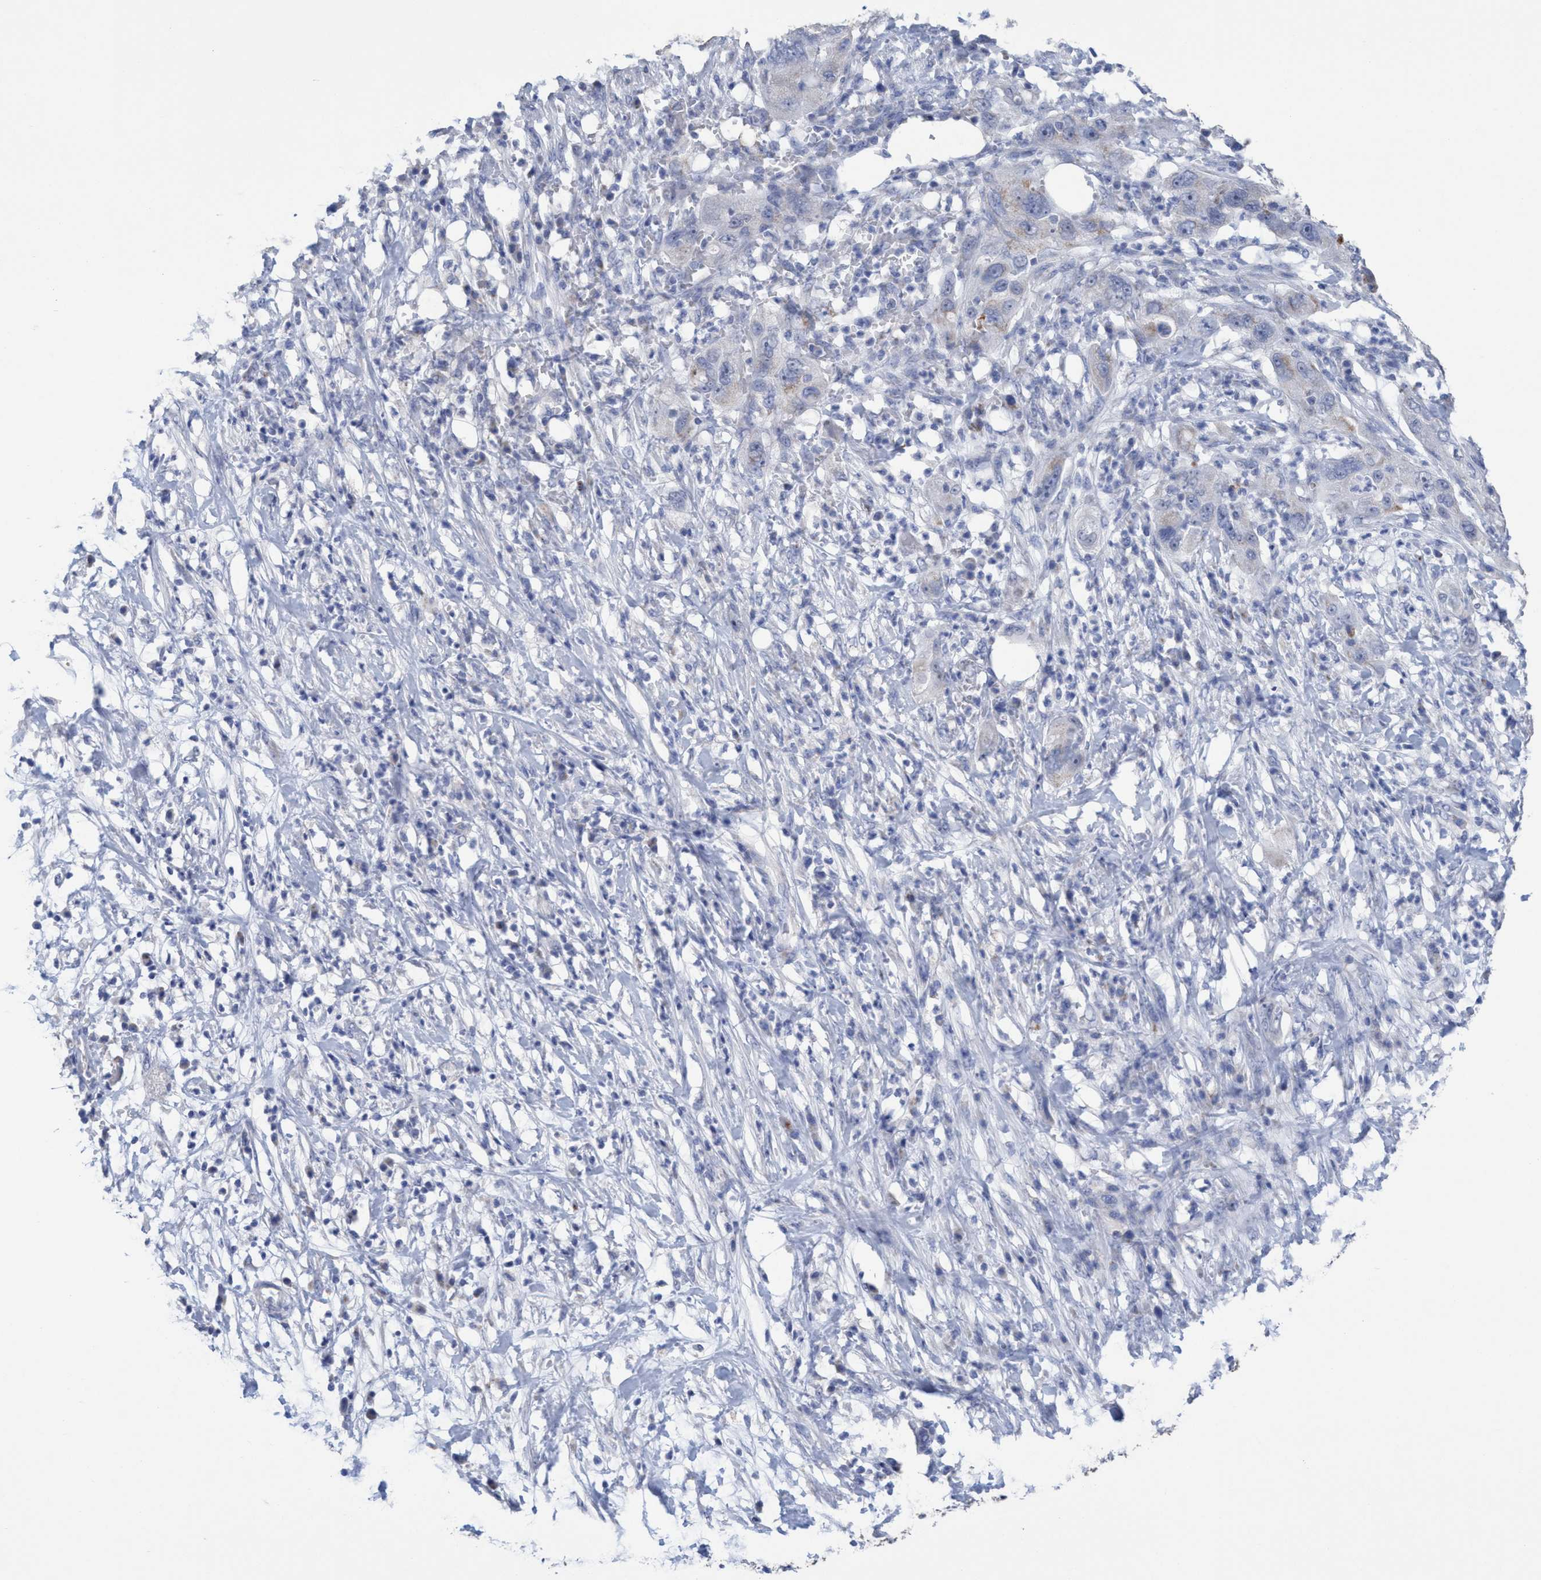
{"staining": {"intensity": "negative", "quantity": "none", "location": "none"}, "tissue": "pancreatic cancer", "cell_type": "Tumor cells", "image_type": "cancer", "snomed": [{"axis": "morphology", "description": "Adenocarcinoma, NOS"}, {"axis": "topography", "description": "Pancreas"}], "caption": "Pancreatic cancer was stained to show a protein in brown. There is no significant staining in tumor cells. Nuclei are stained in blue.", "gene": "RSAD1", "patient": {"sex": "female", "age": 78}}